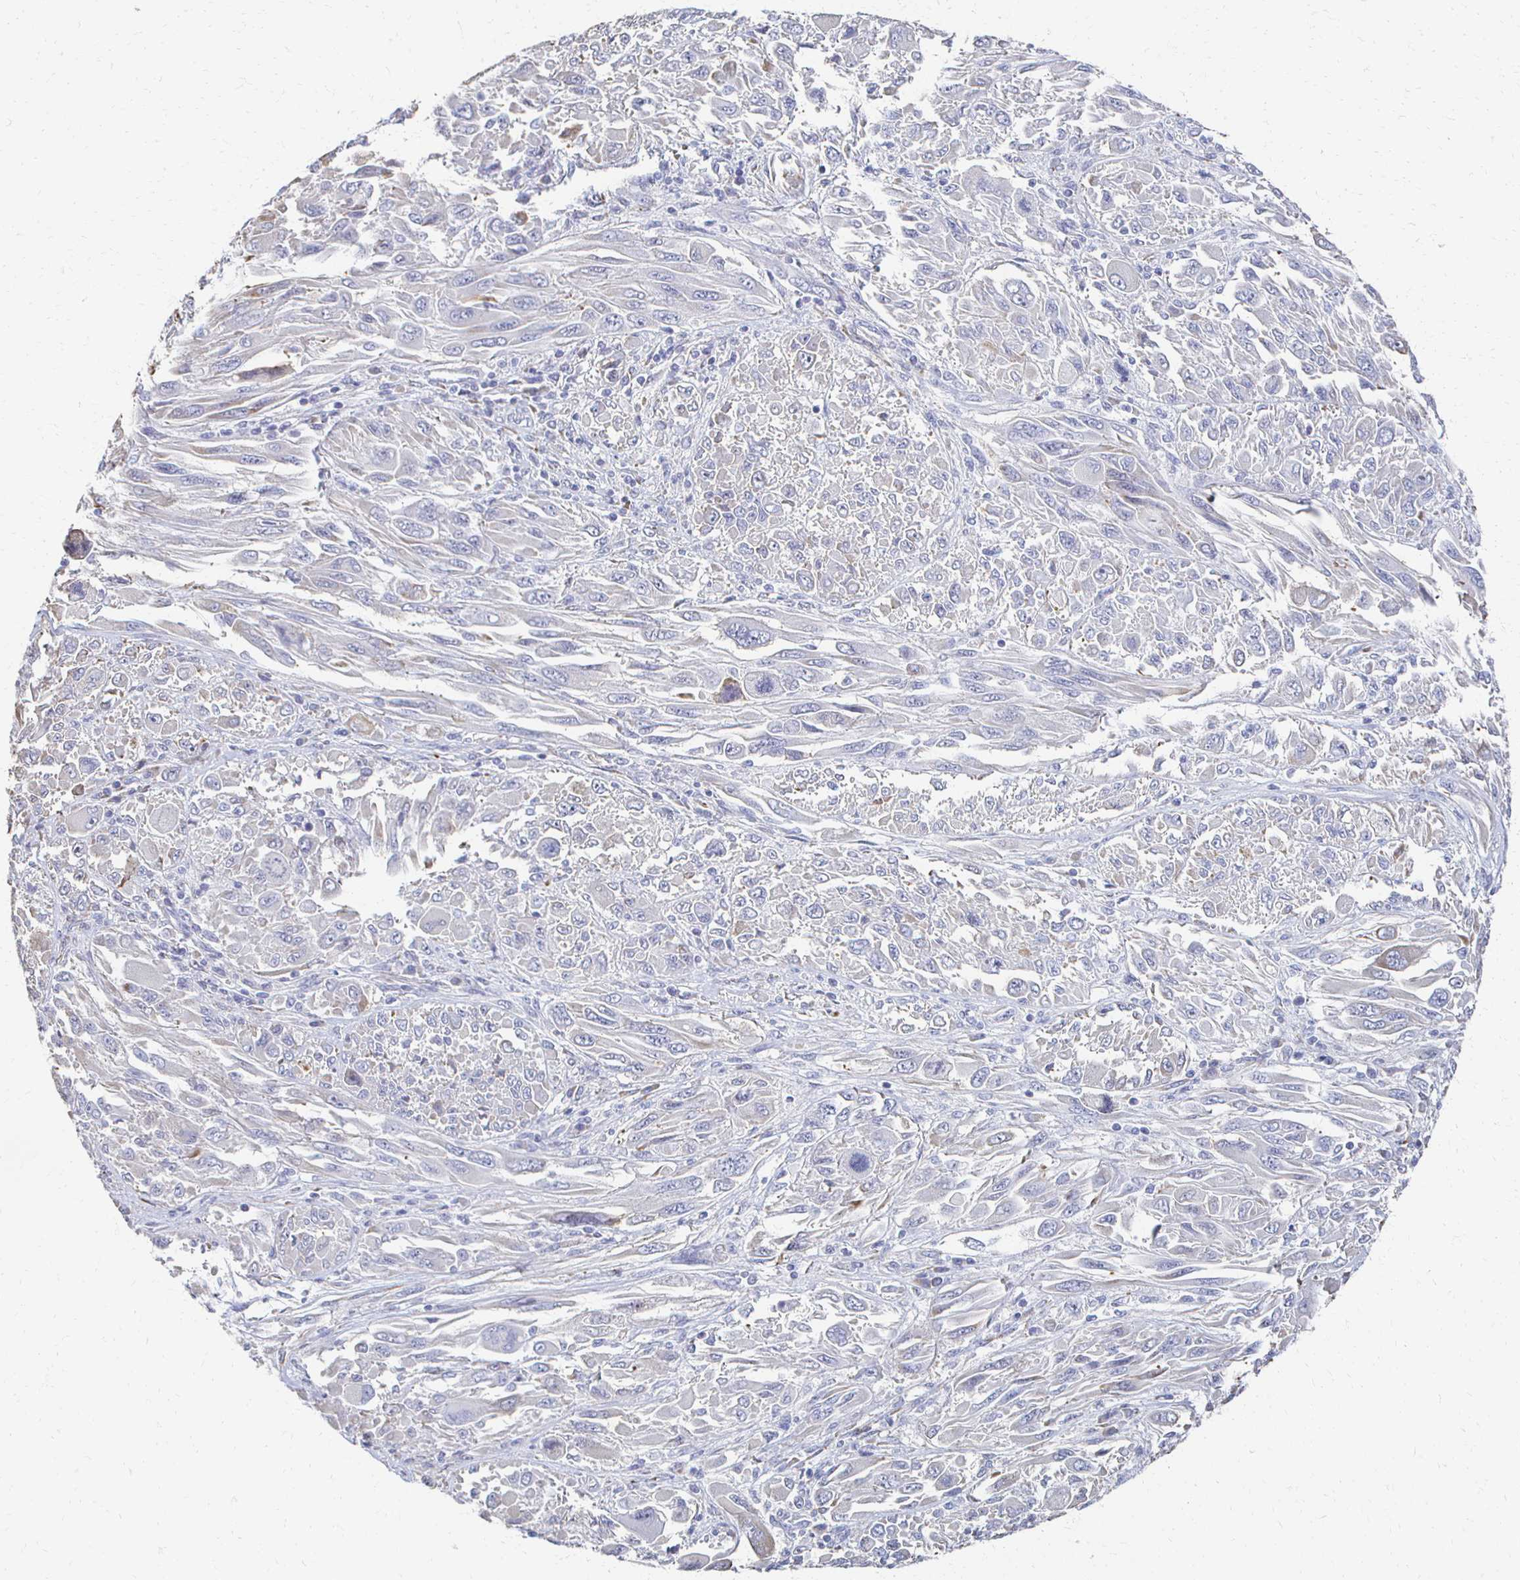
{"staining": {"intensity": "negative", "quantity": "none", "location": "none"}, "tissue": "melanoma", "cell_type": "Tumor cells", "image_type": "cancer", "snomed": [{"axis": "morphology", "description": "Malignant melanoma, NOS"}, {"axis": "topography", "description": "Skin"}], "caption": "Malignant melanoma stained for a protein using IHC displays no staining tumor cells.", "gene": "ATP1A3", "patient": {"sex": "female", "age": 91}}